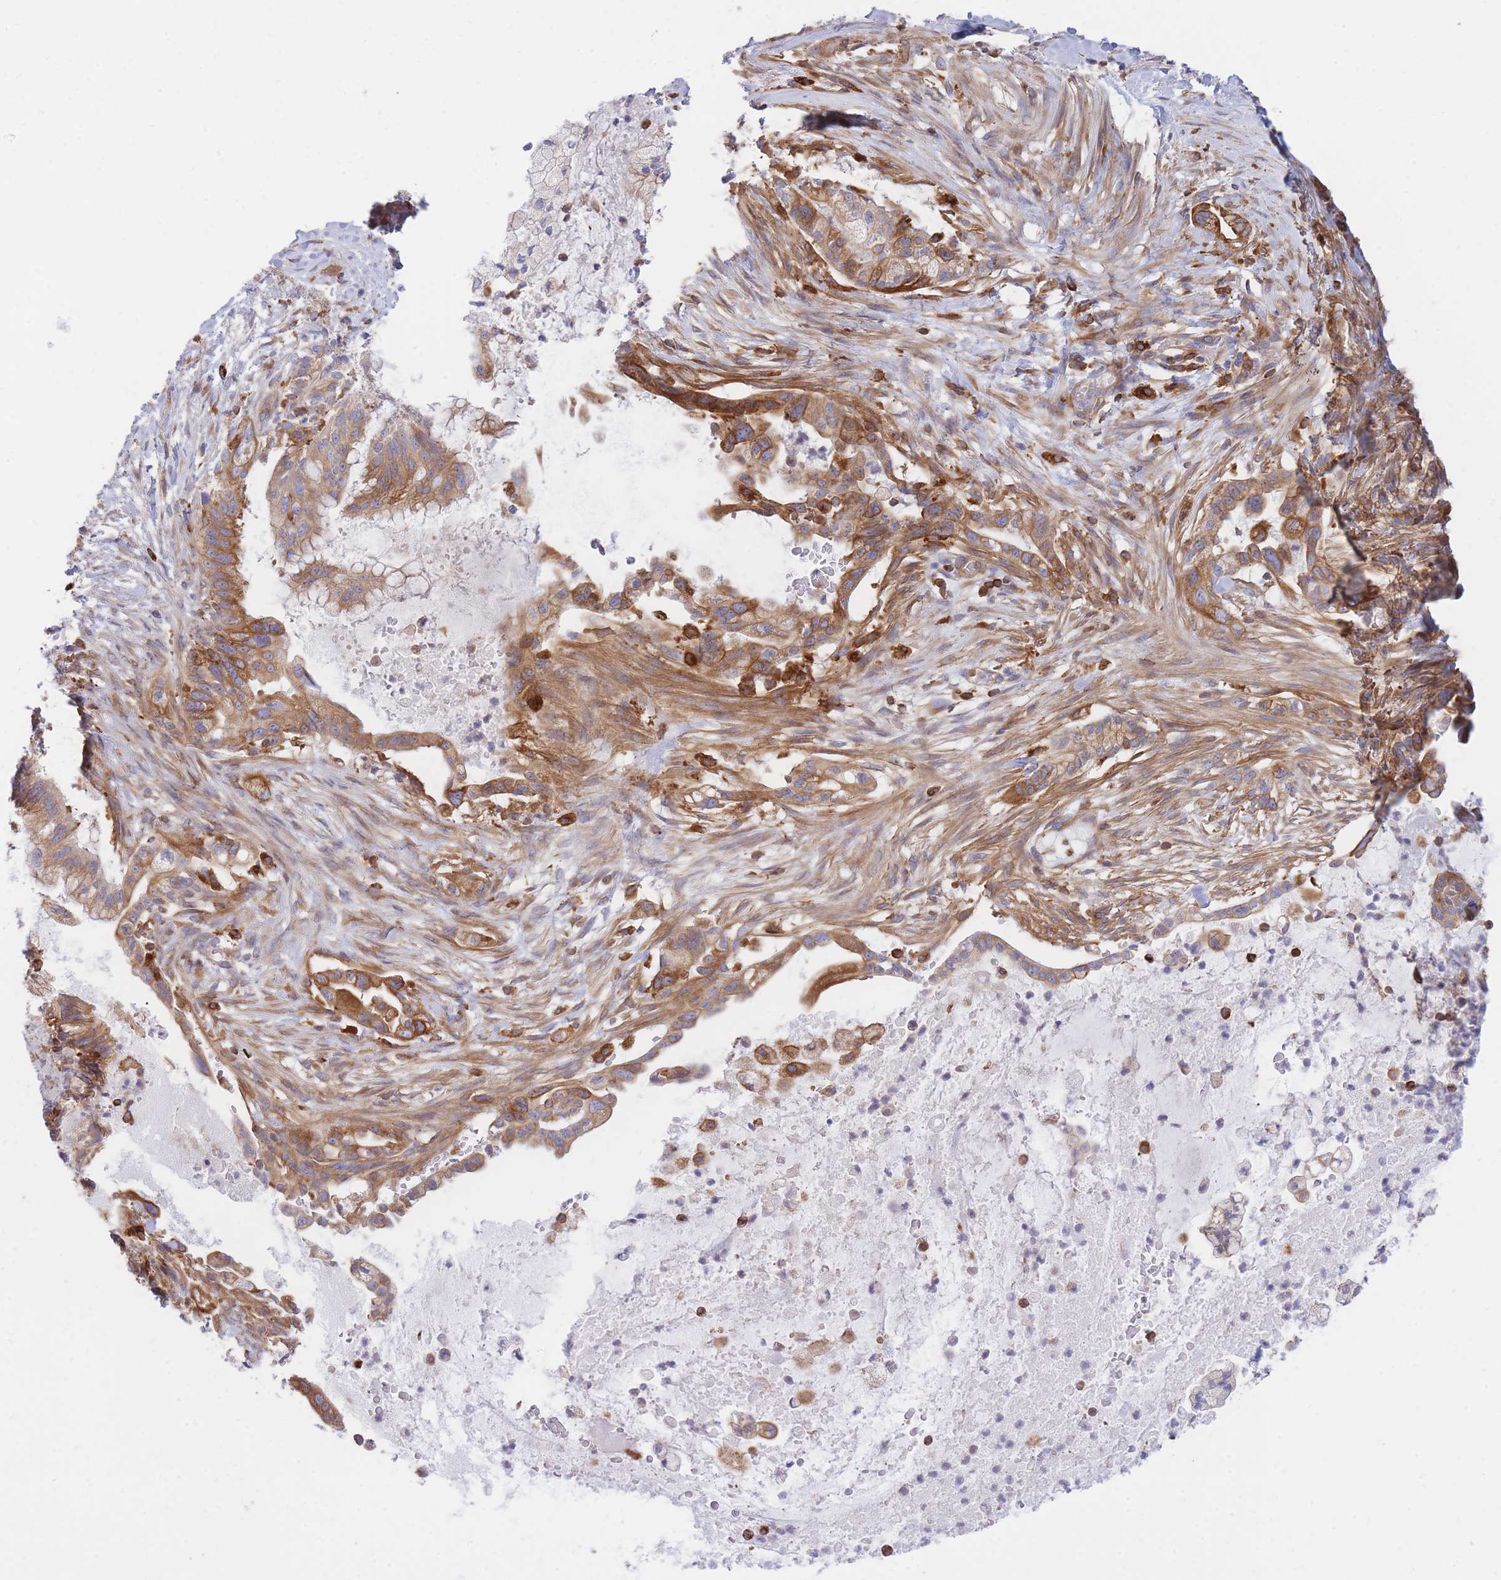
{"staining": {"intensity": "moderate", "quantity": ">75%", "location": "cytoplasmic/membranous"}, "tissue": "pancreatic cancer", "cell_type": "Tumor cells", "image_type": "cancer", "snomed": [{"axis": "morphology", "description": "Adenocarcinoma, NOS"}, {"axis": "topography", "description": "Pancreas"}], "caption": "Moderate cytoplasmic/membranous expression is seen in about >75% of tumor cells in adenocarcinoma (pancreatic).", "gene": "REM1", "patient": {"sex": "male", "age": 44}}